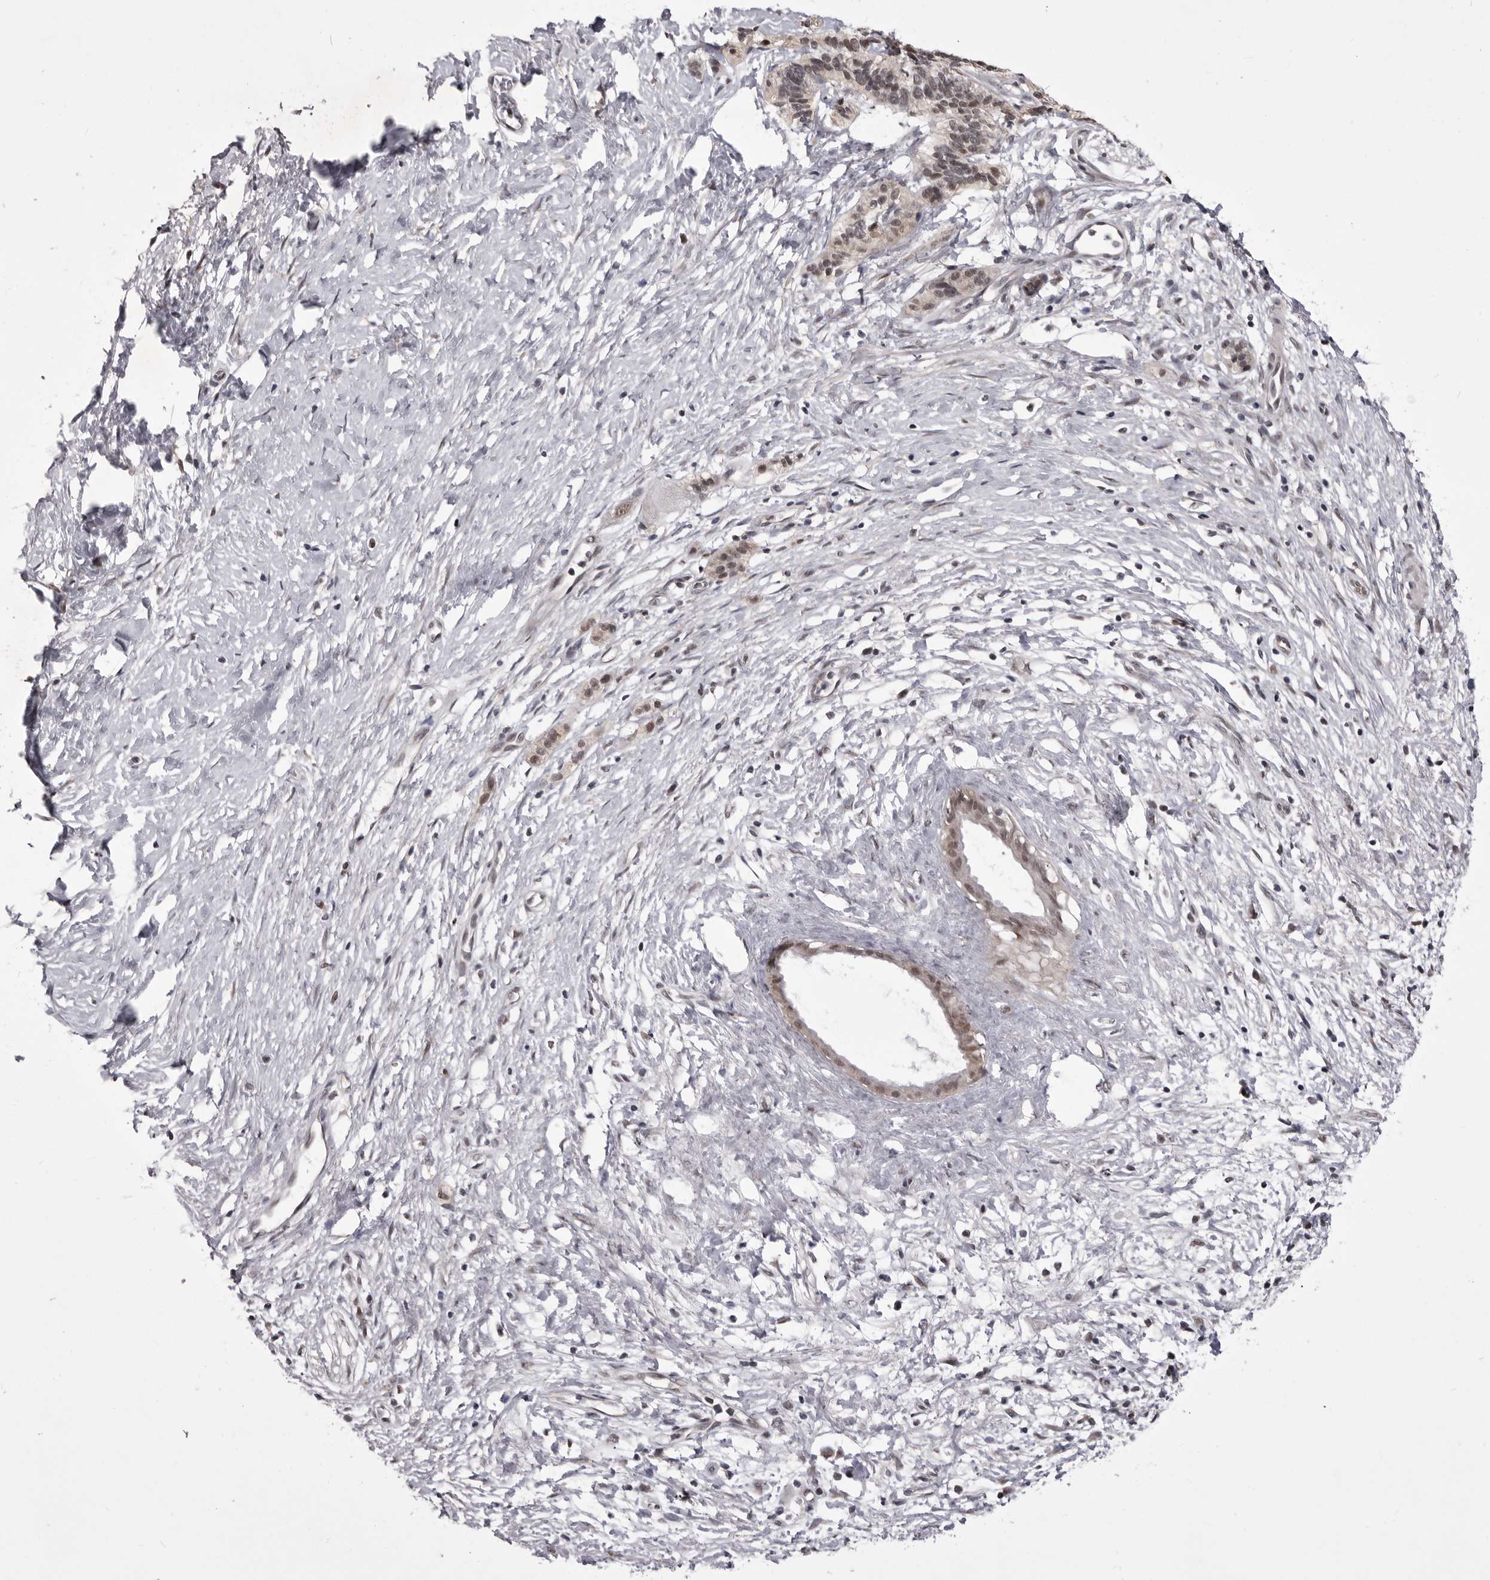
{"staining": {"intensity": "weak", "quantity": "<25%", "location": "nuclear"}, "tissue": "pancreatic cancer", "cell_type": "Tumor cells", "image_type": "cancer", "snomed": [{"axis": "morphology", "description": "Adenocarcinoma, NOS"}, {"axis": "topography", "description": "Pancreas"}], "caption": "High magnification brightfield microscopy of adenocarcinoma (pancreatic) stained with DAB (3,3'-diaminobenzidine) (brown) and counterstained with hematoxylin (blue): tumor cells show no significant staining.", "gene": "PRPF3", "patient": {"sex": "male", "age": 50}}